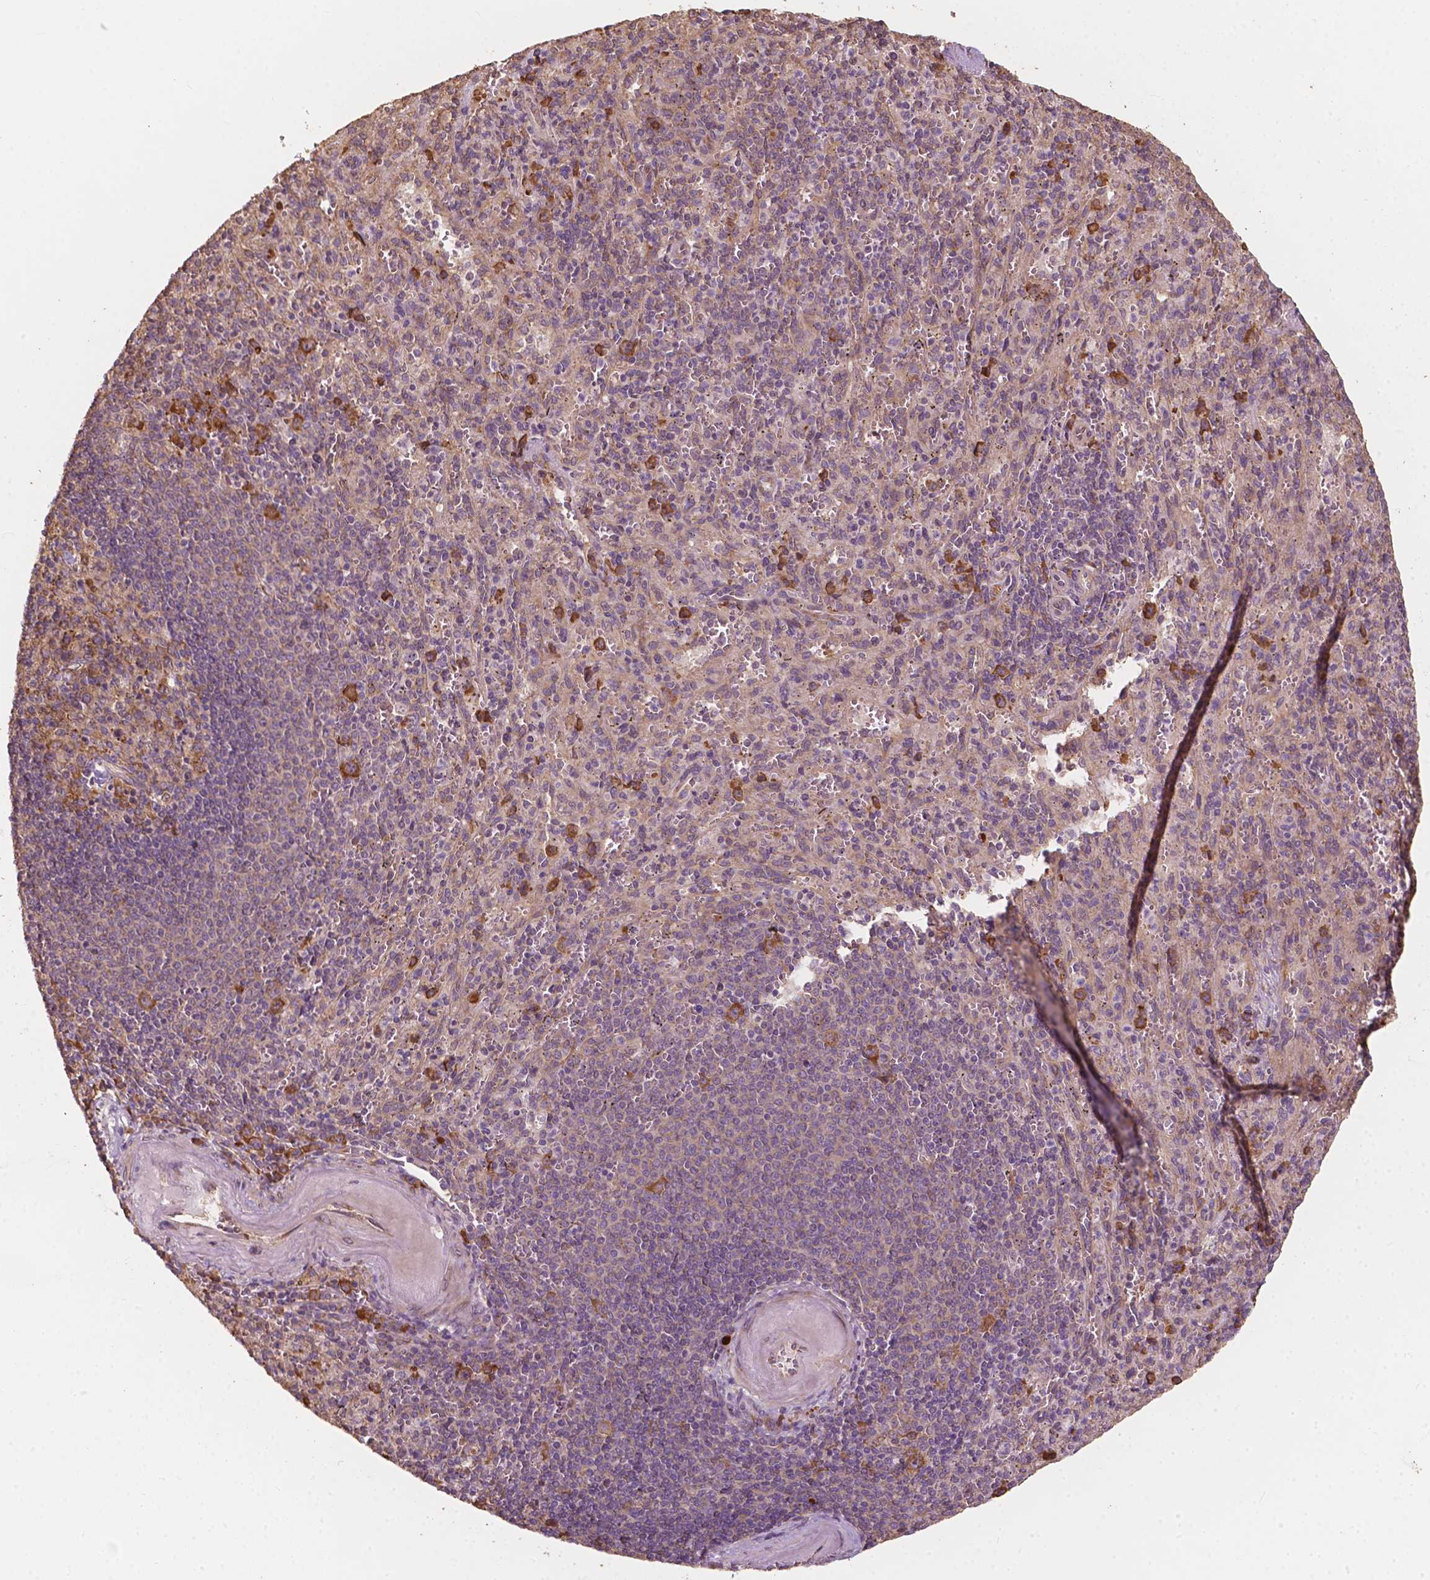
{"staining": {"intensity": "moderate", "quantity": "<25%", "location": "cytoplasmic/membranous"}, "tissue": "spleen", "cell_type": "Cells in red pulp", "image_type": "normal", "snomed": [{"axis": "morphology", "description": "Normal tissue, NOS"}, {"axis": "topography", "description": "Spleen"}], "caption": "Immunohistochemical staining of unremarkable spleen reveals <25% levels of moderate cytoplasmic/membranous protein positivity in approximately <25% of cells in red pulp. (brown staining indicates protein expression, while blue staining denotes nuclei).", "gene": "G3BP1", "patient": {"sex": "male", "age": 57}}